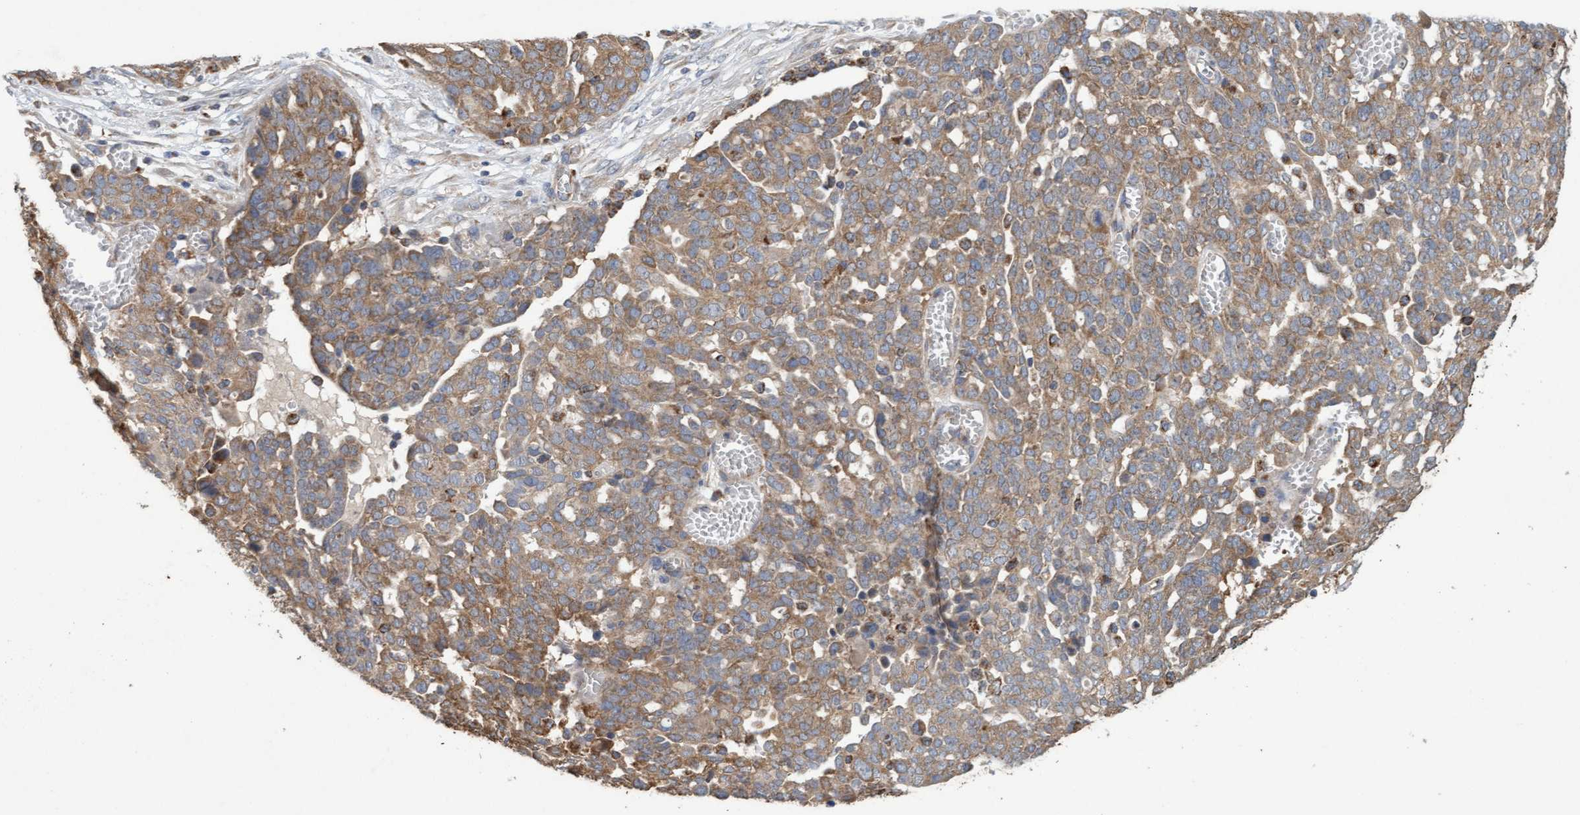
{"staining": {"intensity": "moderate", "quantity": ">75%", "location": "cytoplasmic/membranous"}, "tissue": "ovarian cancer", "cell_type": "Tumor cells", "image_type": "cancer", "snomed": [{"axis": "morphology", "description": "Cystadenocarcinoma, serous, NOS"}, {"axis": "topography", "description": "Soft tissue"}, {"axis": "topography", "description": "Ovary"}], "caption": "Immunohistochemical staining of human ovarian cancer (serous cystadenocarcinoma) shows medium levels of moderate cytoplasmic/membranous staining in about >75% of tumor cells.", "gene": "ATPAF2", "patient": {"sex": "female", "age": 57}}